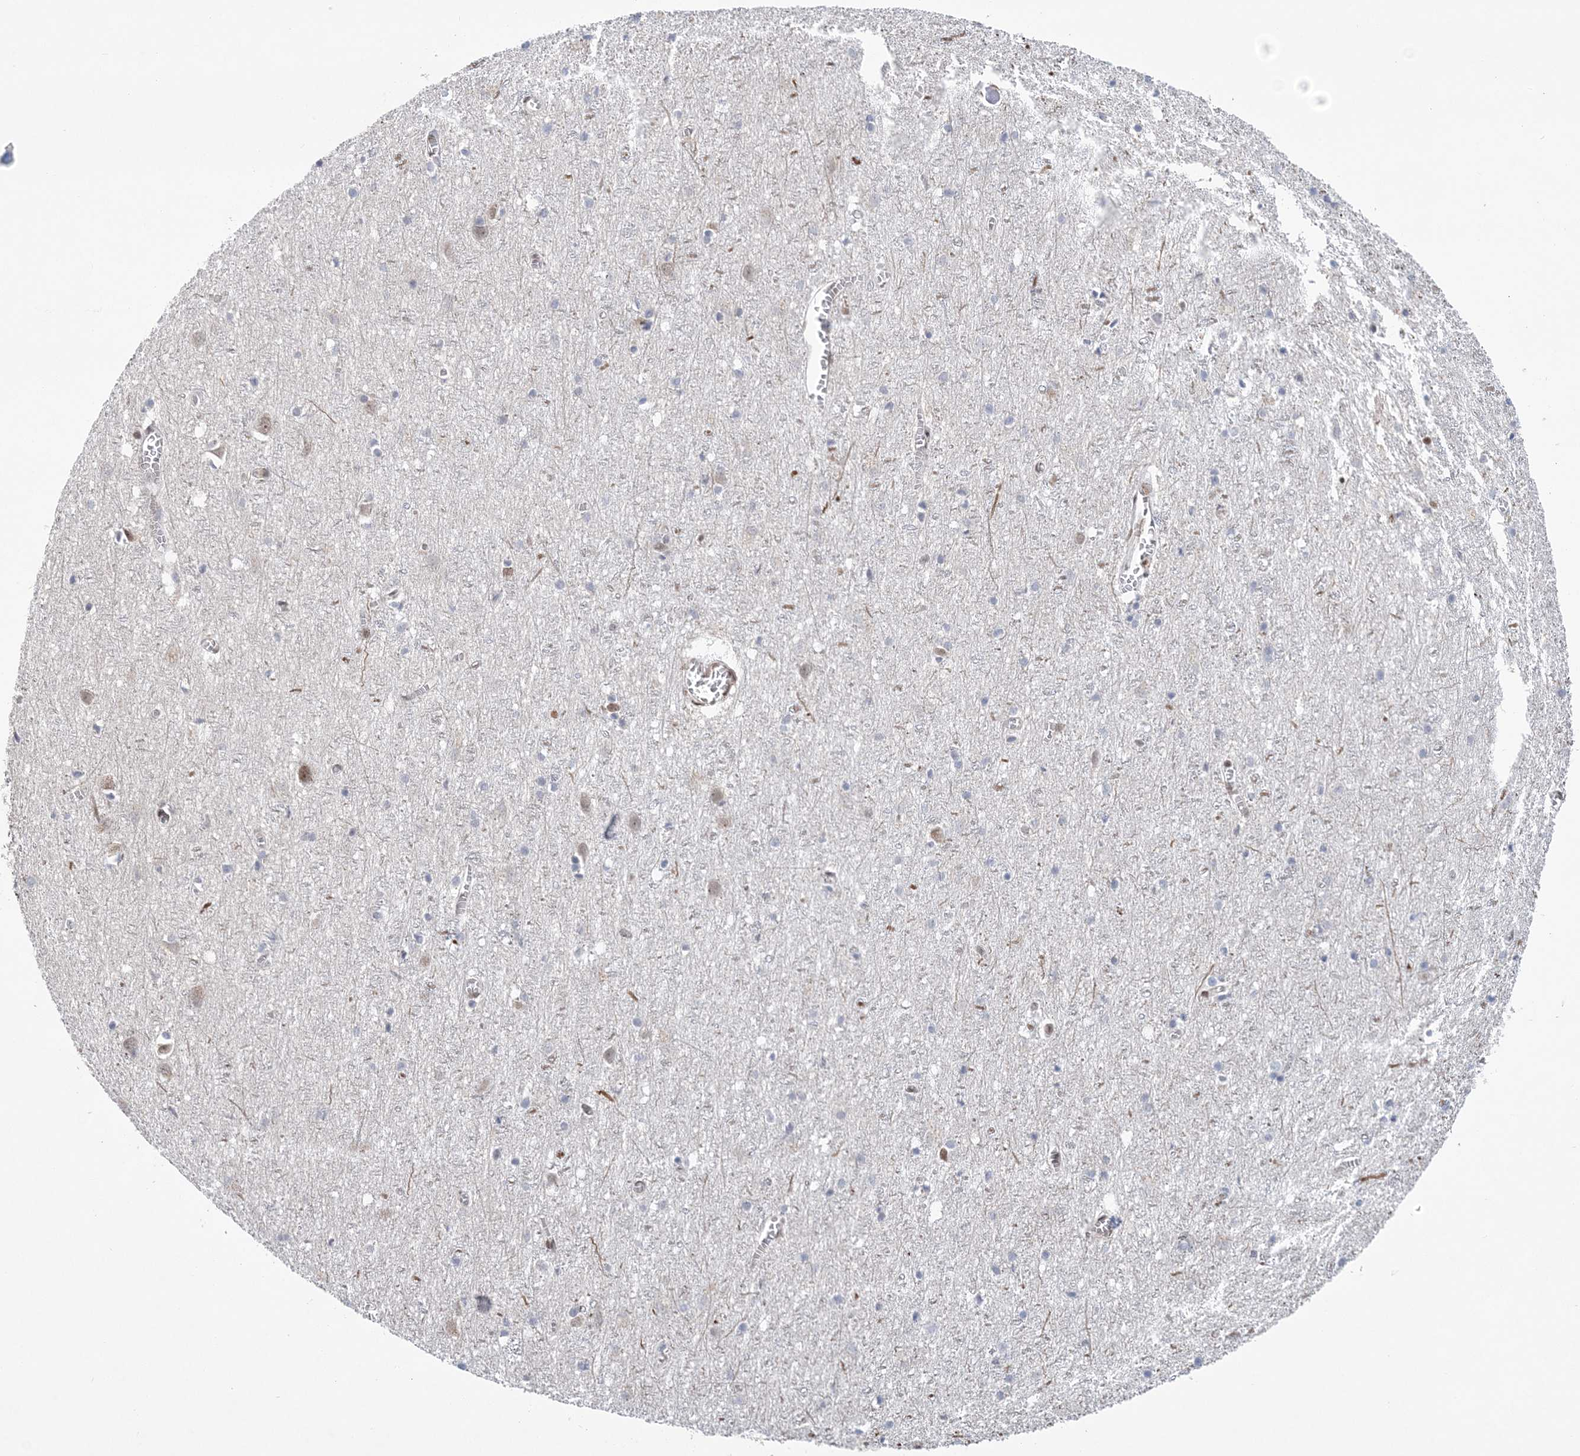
{"staining": {"intensity": "moderate", "quantity": ">75%", "location": "cytoplasmic/membranous"}, "tissue": "cerebral cortex", "cell_type": "Endothelial cells", "image_type": "normal", "snomed": [{"axis": "morphology", "description": "Normal tissue, NOS"}, {"axis": "topography", "description": "Cerebral cortex"}], "caption": "A histopathology image of human cerebral cortex stained for a protein shows moderate cytoplasmic/membranous brown staining in endothelial cells. (Brightfield microscopy of DAB IHC at high magnification).", "gene": "CCDC152", "patient": {"sex": "female", "age": 64}}